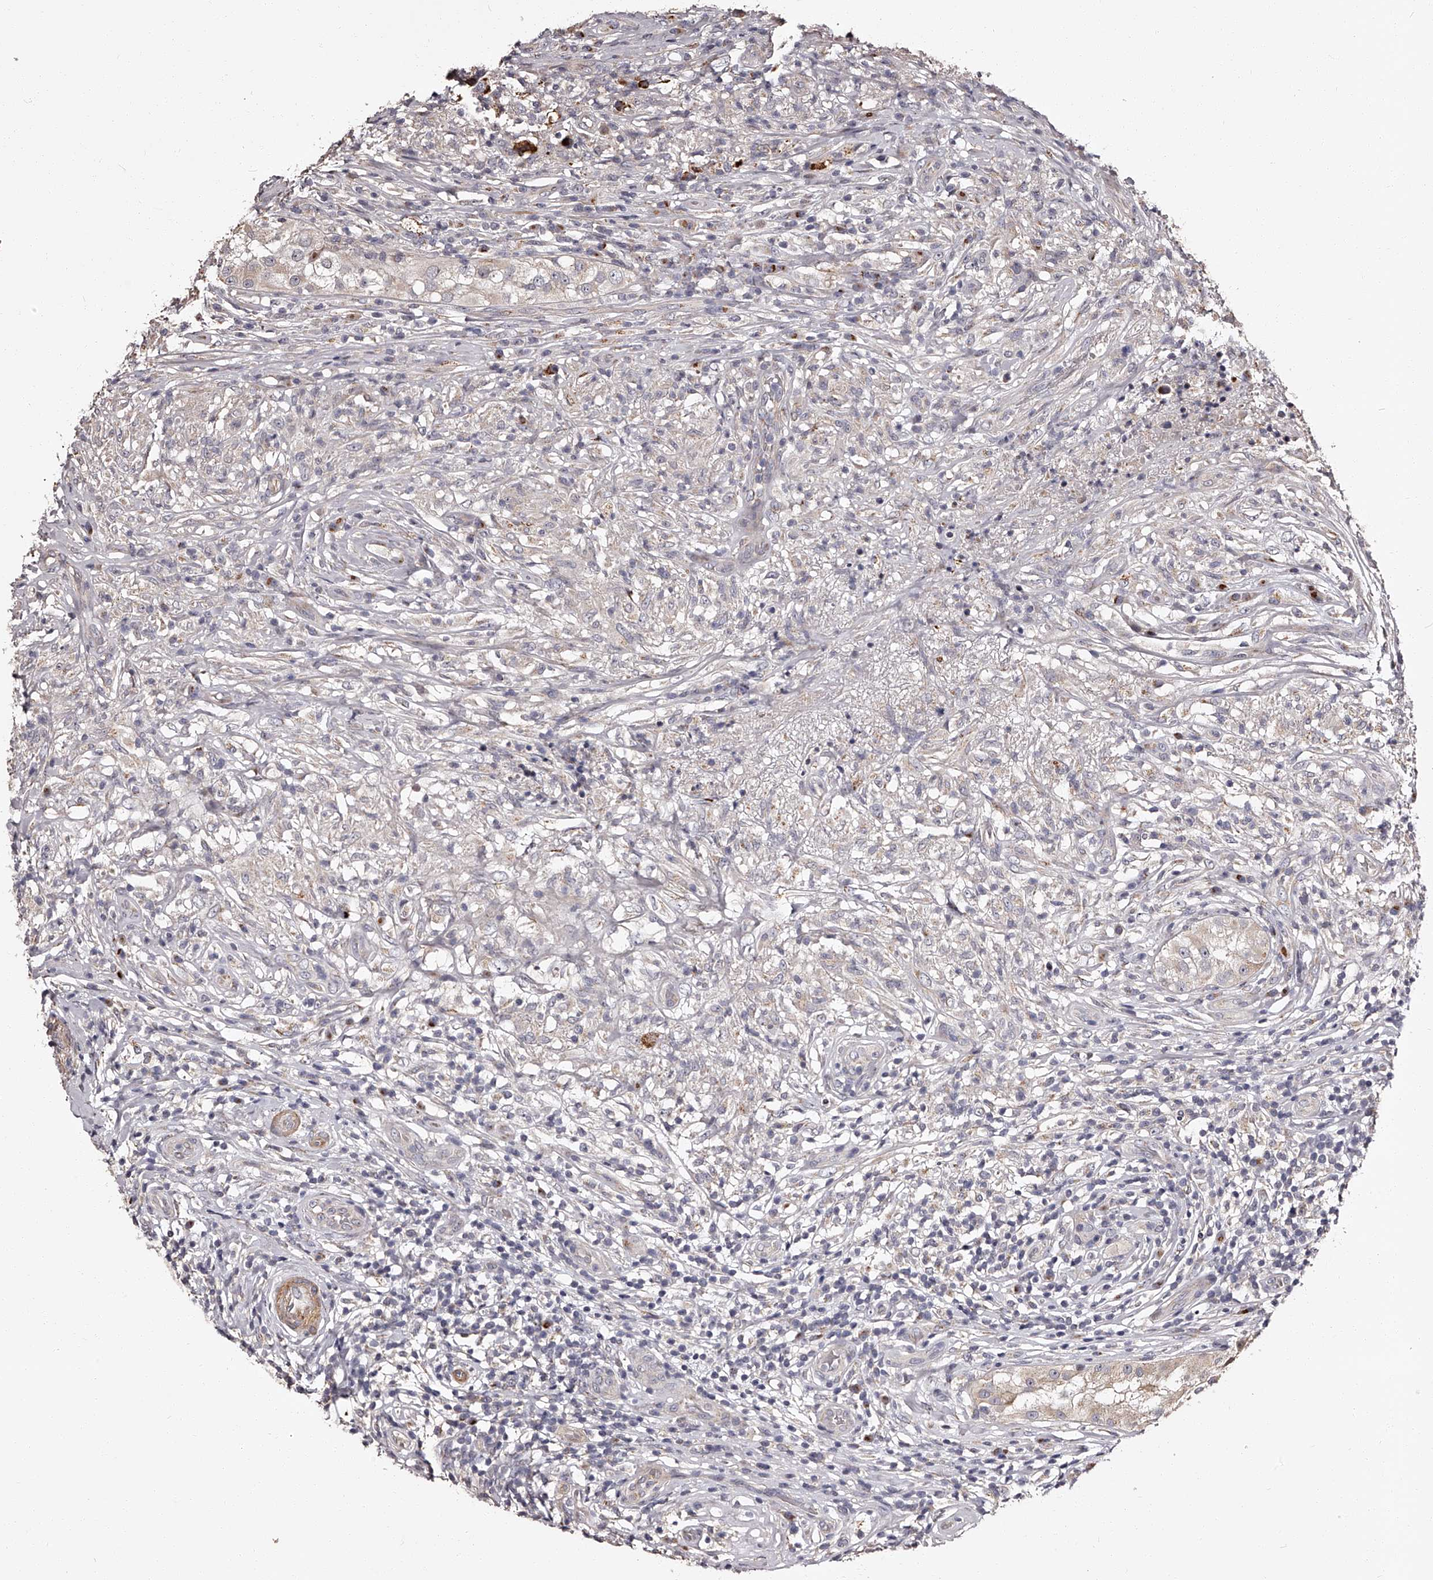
{"staining": {"intensity": "negative", "quantity": "none", "location": "none"}, "tissue": "testis cancer", "cell_type": "Tumor cells", "image_type": "cancer", "snomed": [{"axis": "morphology", "description": "Seminoma, NOS"}, {"axis": "topography", "description": "Testis"}], "caption": "High magnification brightfield microscopy of seminoma (testis) stained with DAB (brown) and counterstained with hematoxylin (blue): tumor cells show no significant expression.", "gene": "RSC1A1", "patient": {"sex": "male", "age": 49}}